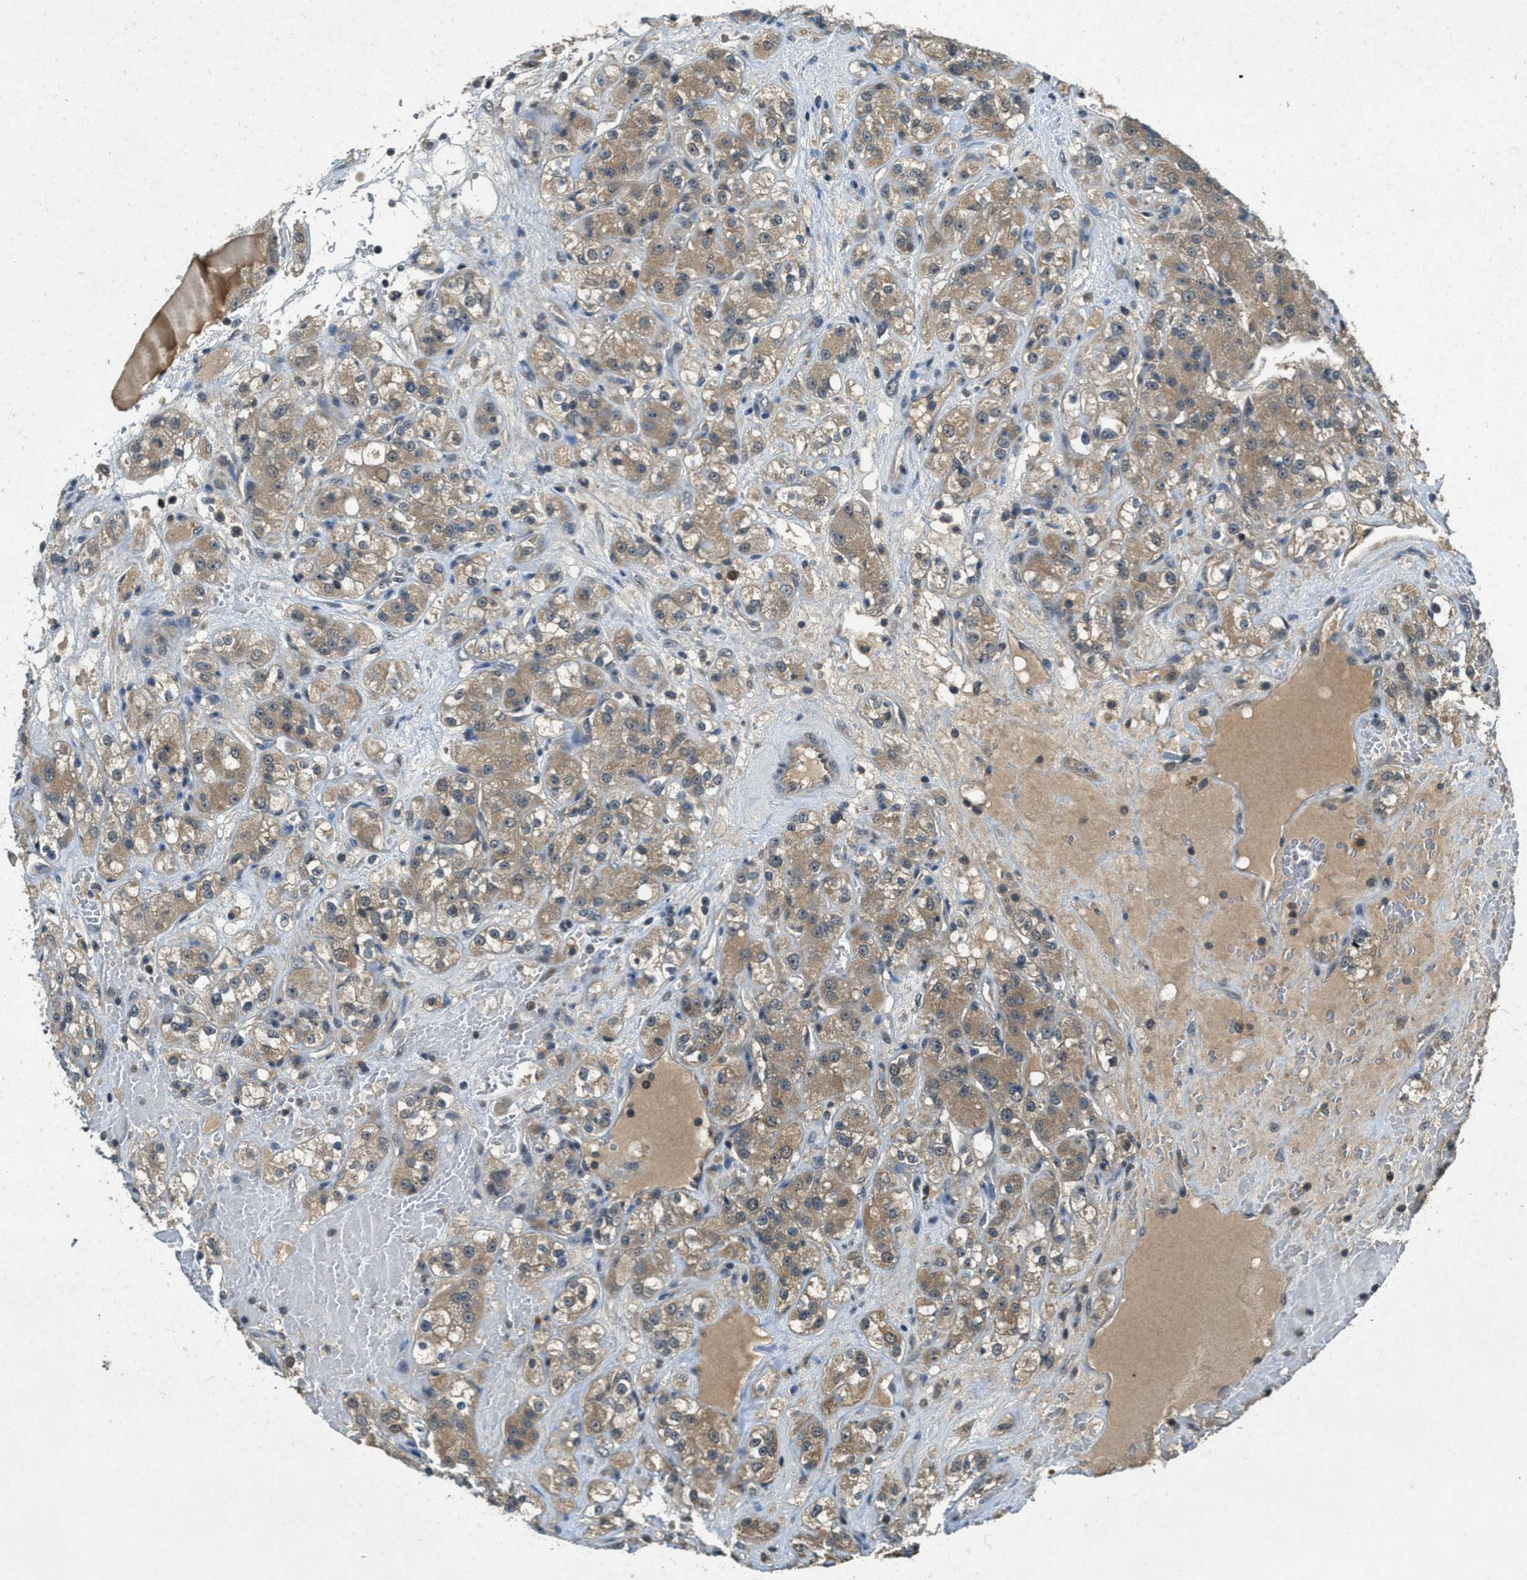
{"staining": {"intensity": "moderate", "quantity": ">75%", "location": "cytoplasmic/membranous"}, "tissue": "renal cancer", "cell_type": "Tumor cells", "image_type": "cancer", "snomed": [{"axis": "morphology", "description": "Normal tissue, NOS"}, {"axis": "morphology", "description": "Adenocarcinoma, NOS"}, {"axis": "topography", "description": "Kidney"}], "caption": "Protein staining displays moderate cytoplasmic/membranous staining in approximately >75% of tumor cells in adenocarcinoma (renal).", "gene": "DUSP6", "patient": {"sex": "male", "age": 61}}